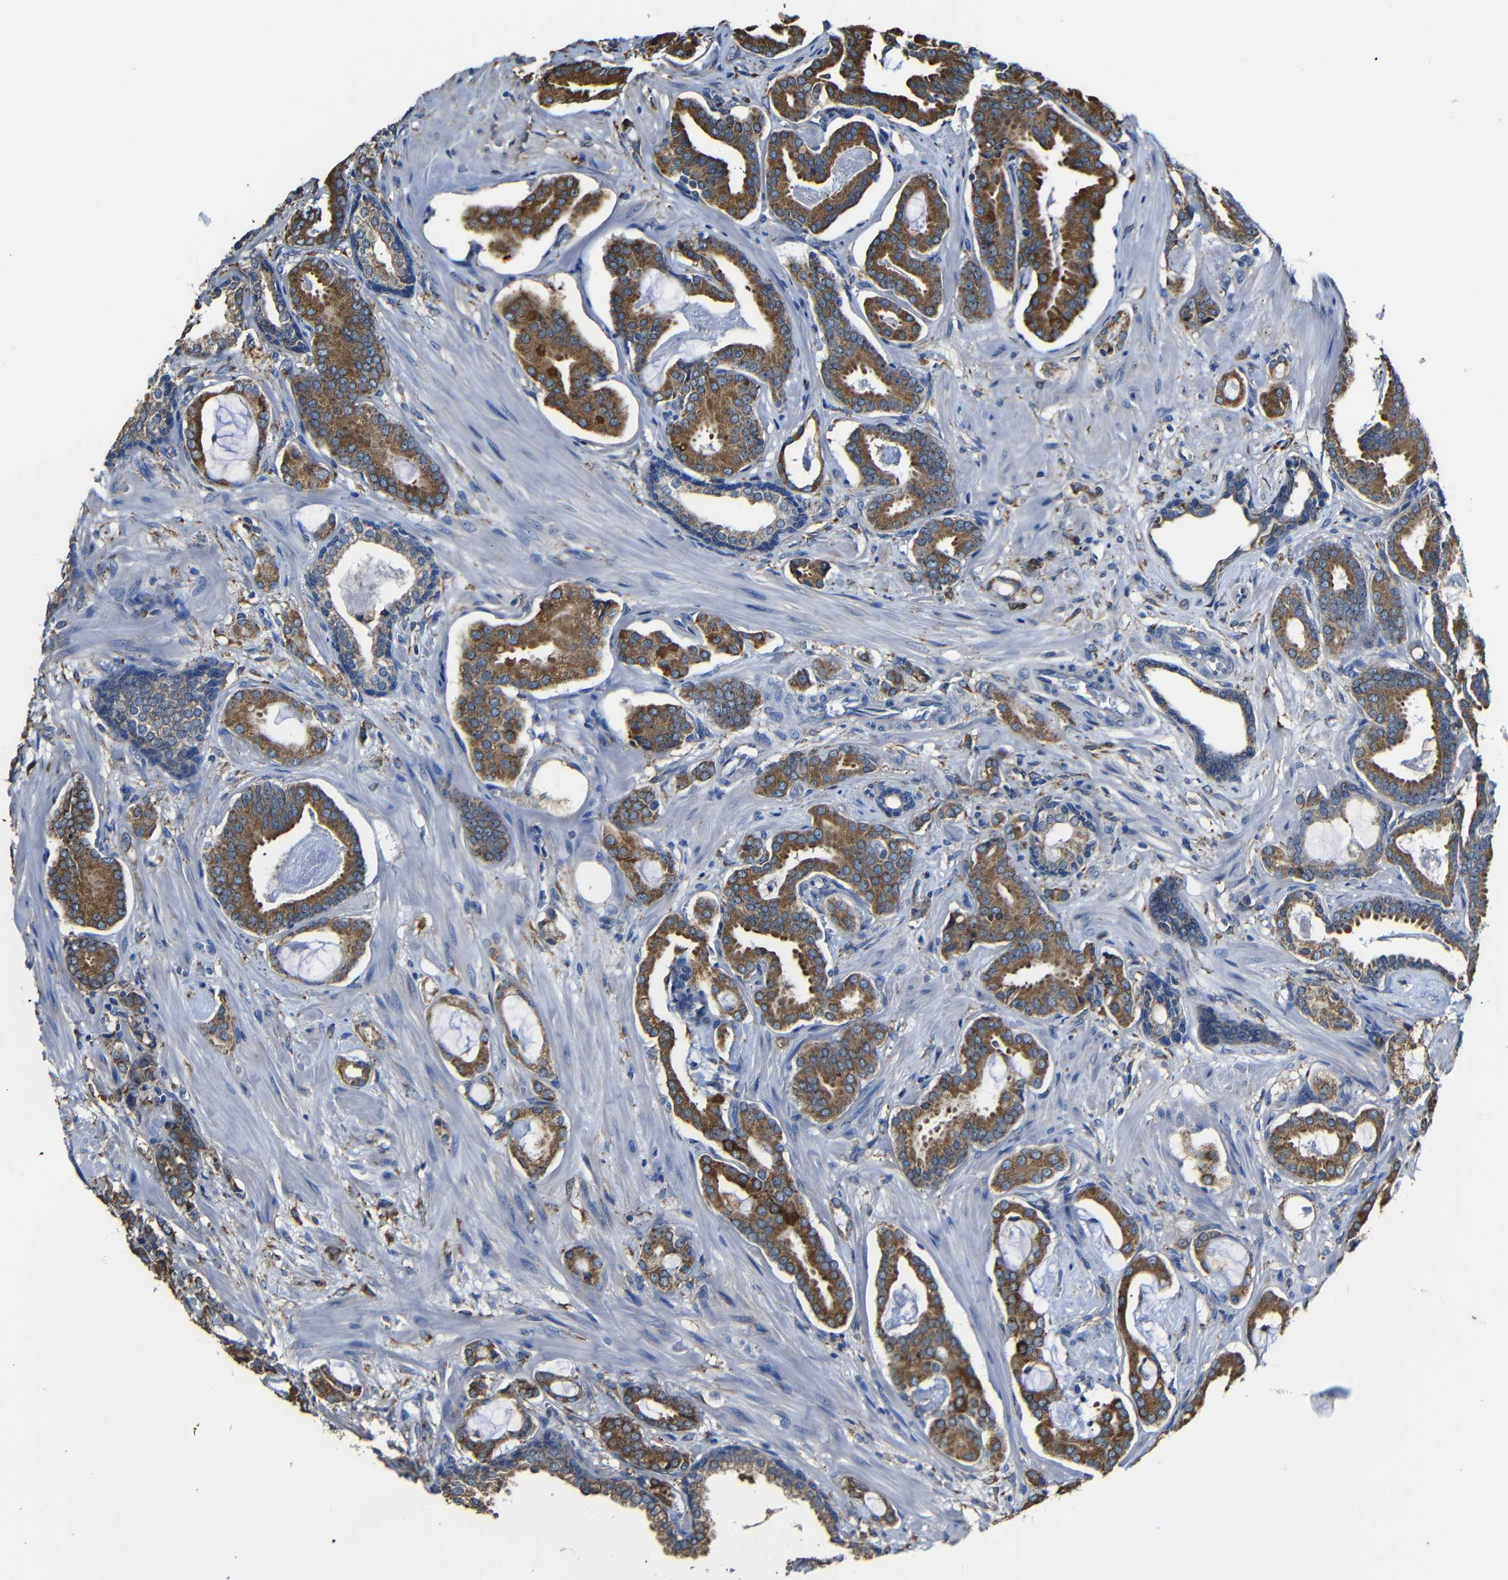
{"staining": {"intensity": "moderate", "quantity": ">75%", "location": "cytoplasmic/membranous"}, "tissue": "prostate cancer", "cell_type": "Tumor cells", "image_type": "cancer", "snomed": [{"axis": "morphology", "description": "Adenocarcinoma, Low grade"}, {"axis": "topography", "description": "Prostate"}], "caption": "The image displays immunohistochemical staining of prostate adenocarcinoma (low-grade). There is moderate cytoplasmic/membranous positivity is identified in approximately >75% of tumor cells.", "gene": "PPIB", "patient": {"sex": "male", "age": 53}}